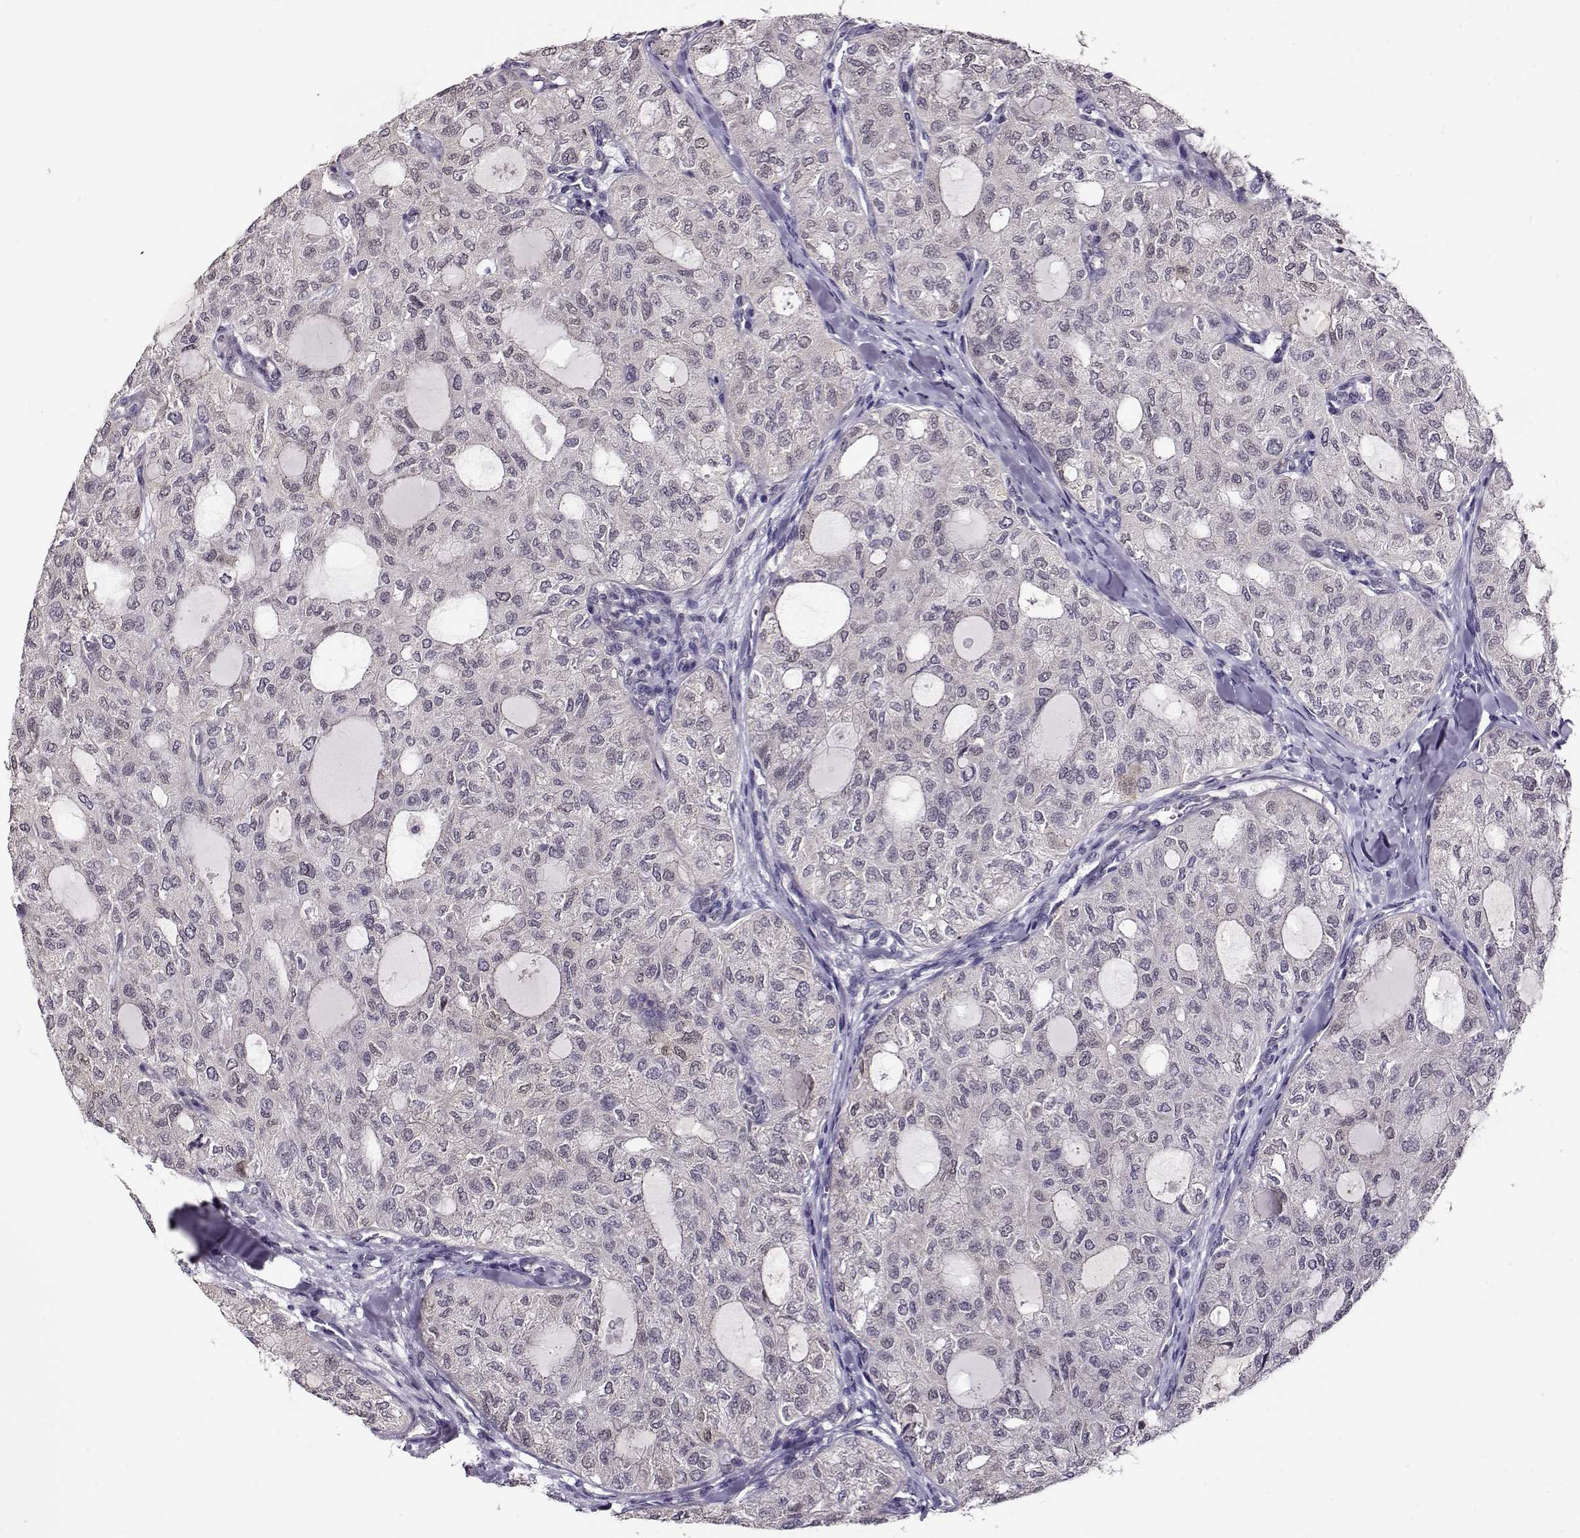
{"staining": {"intensity": "negative", "quantity": "none", "location": "none"}, "tissue": "thyroid cancer", "cell_type": "Tumor cells", "image_type": "cancer", "snomed": [{"axis": "morphology", "description": "Follicular adenoma carcinoma, NOS"}, {"axis": "topography", "description": "Thyroid gland"}], "caption": "Human thyroid cancer (follicular adenoma carcinoma) stained for a protein using IHC displays no expression in tumor cells.", "gene": "CCR8", "patient": {"sex": "male", "age": 75}}